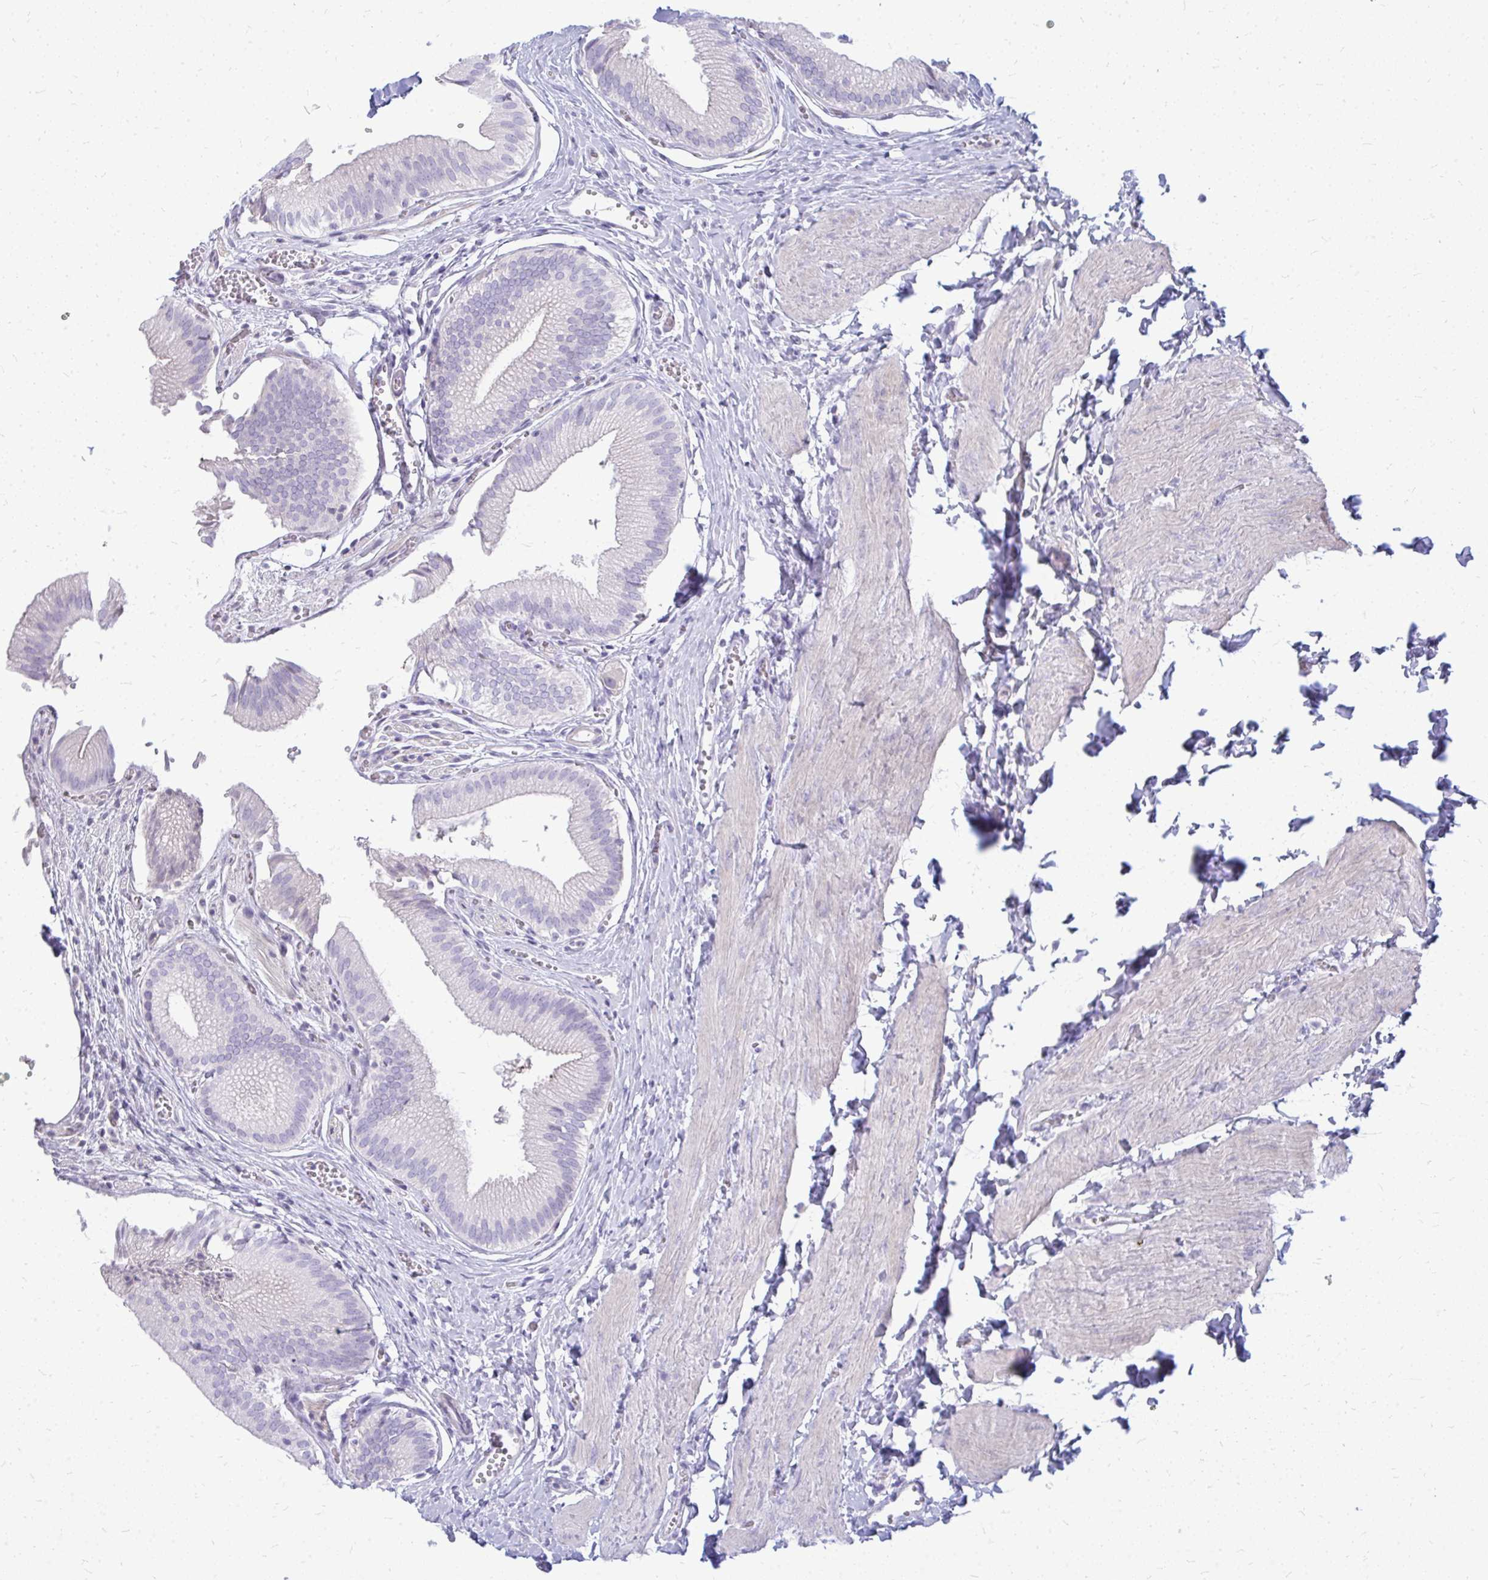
{"staining": {"intensity": "negative", "quantity": "none", "location": "none"}, "tissue": "gallbladder", "cell_type": "Glandular cells", "image_type": "normal", "snomed": [{"axis": "morphology", "description": "Normal tissue, NOS"}, {"axis": "topography", "description": "Gallbladder"}, {"axis": "topography", "description": "Peripheral nerve tissue"}], "caption": "This image is of normal gallbladder stained with IHC to label a protein in brown with the nuclei are counter-stained blue. There is no positivity in glandular cells.", "gene": "TSPEAR", "patient": {"sex": "male", "age": 17}}